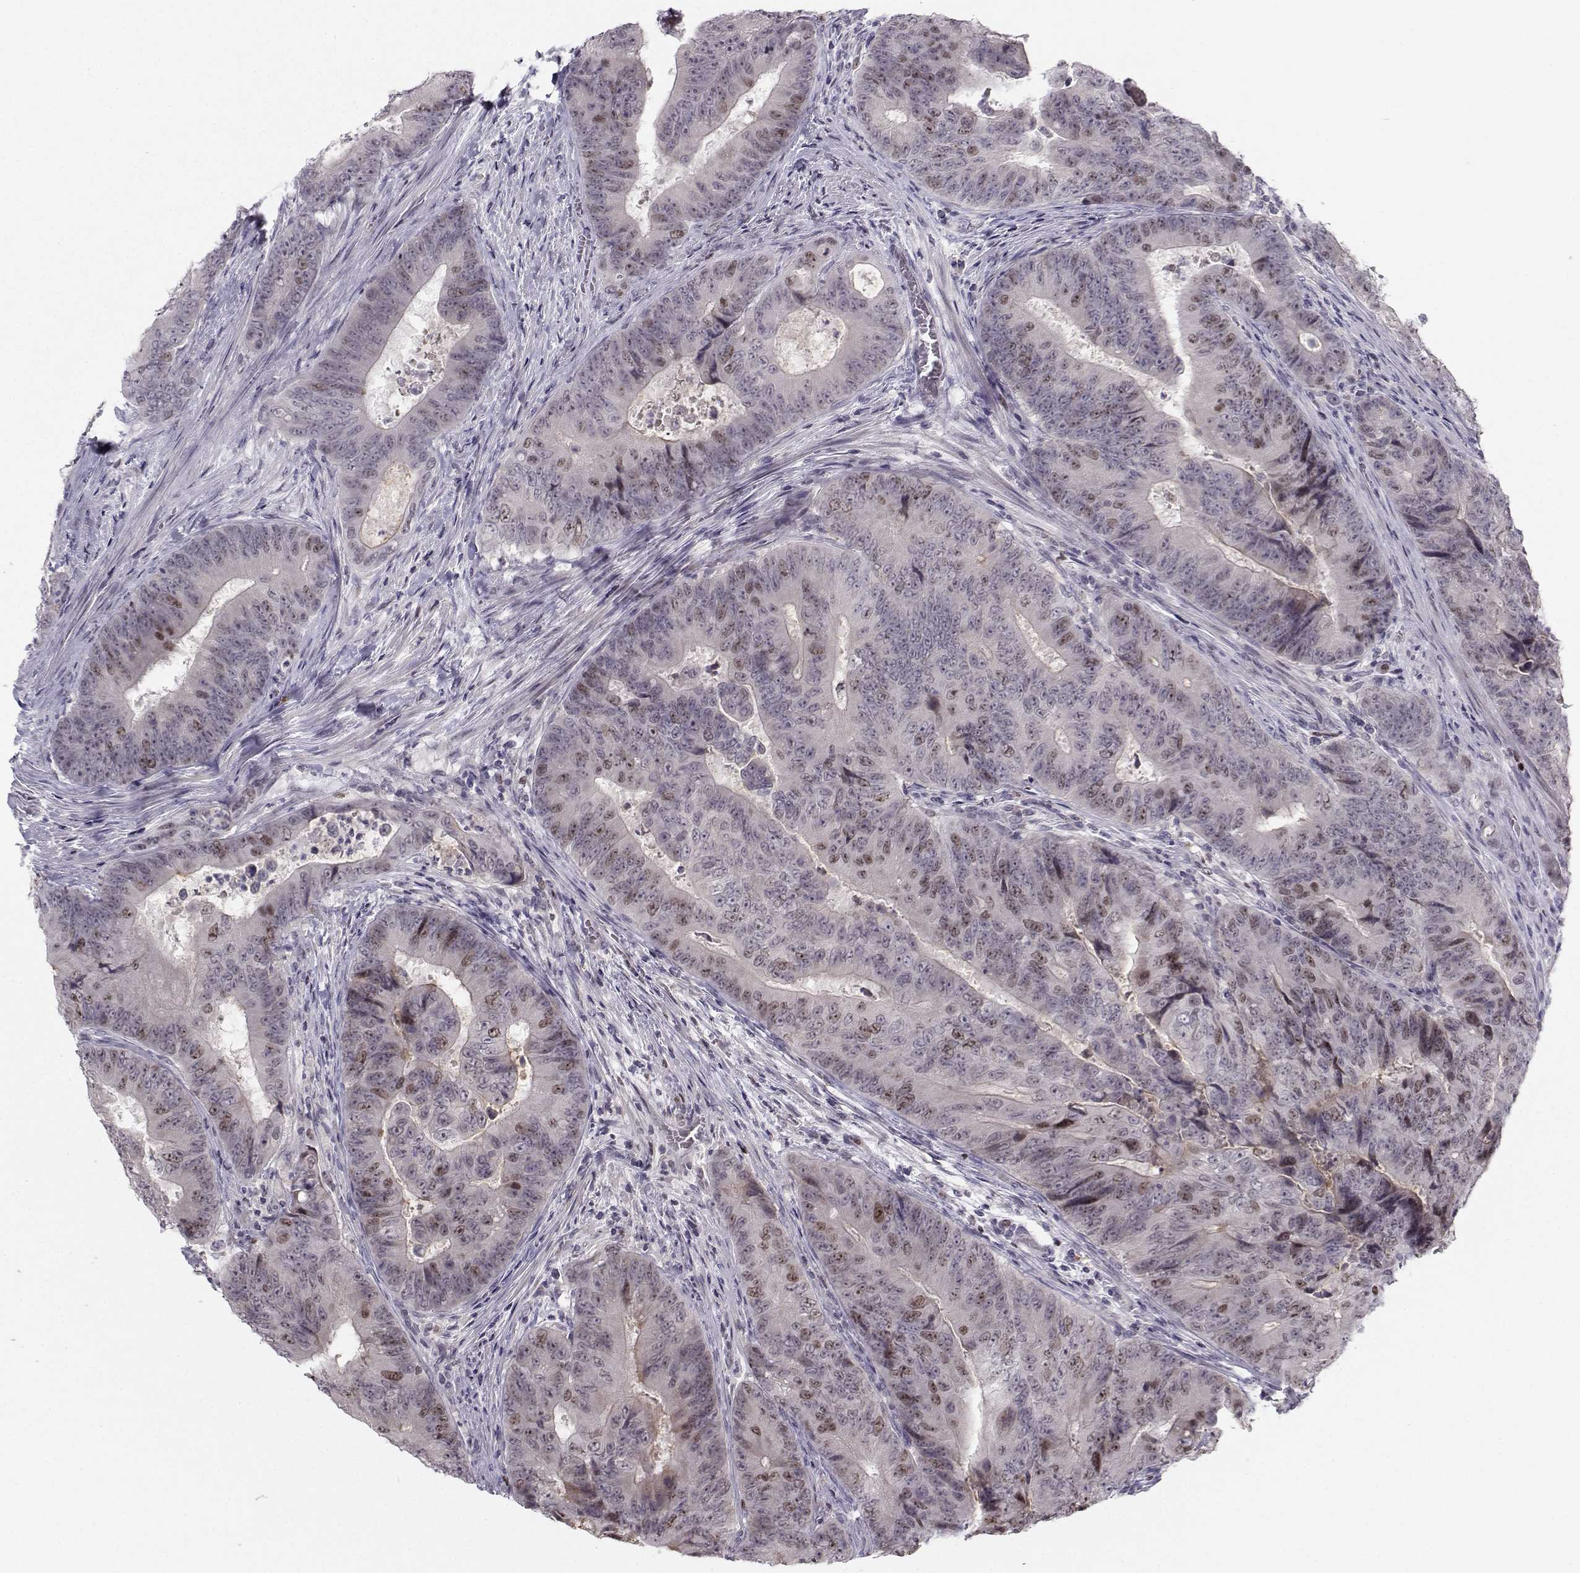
{"staining": {"intensity": "moderate", "quantity": "<25%", "location": "nuclear"}, "tissue": "colorectal cancer", "cell_type": "Tumor cells", "image_type": "cancer", "snomed": [{"axis": "morphology", "description": "Adenocarcinoma, NOS"}, {"axis": "topography", "description": "Colon"}], "caption": "Moderate nuclear expression for a protein is identified in approximately <25% of tumor cells of colorectal cancer using immunohistochemistry (IHC).", "gene": "LRP8", "patient": {"sex": "female", "age": 48}}